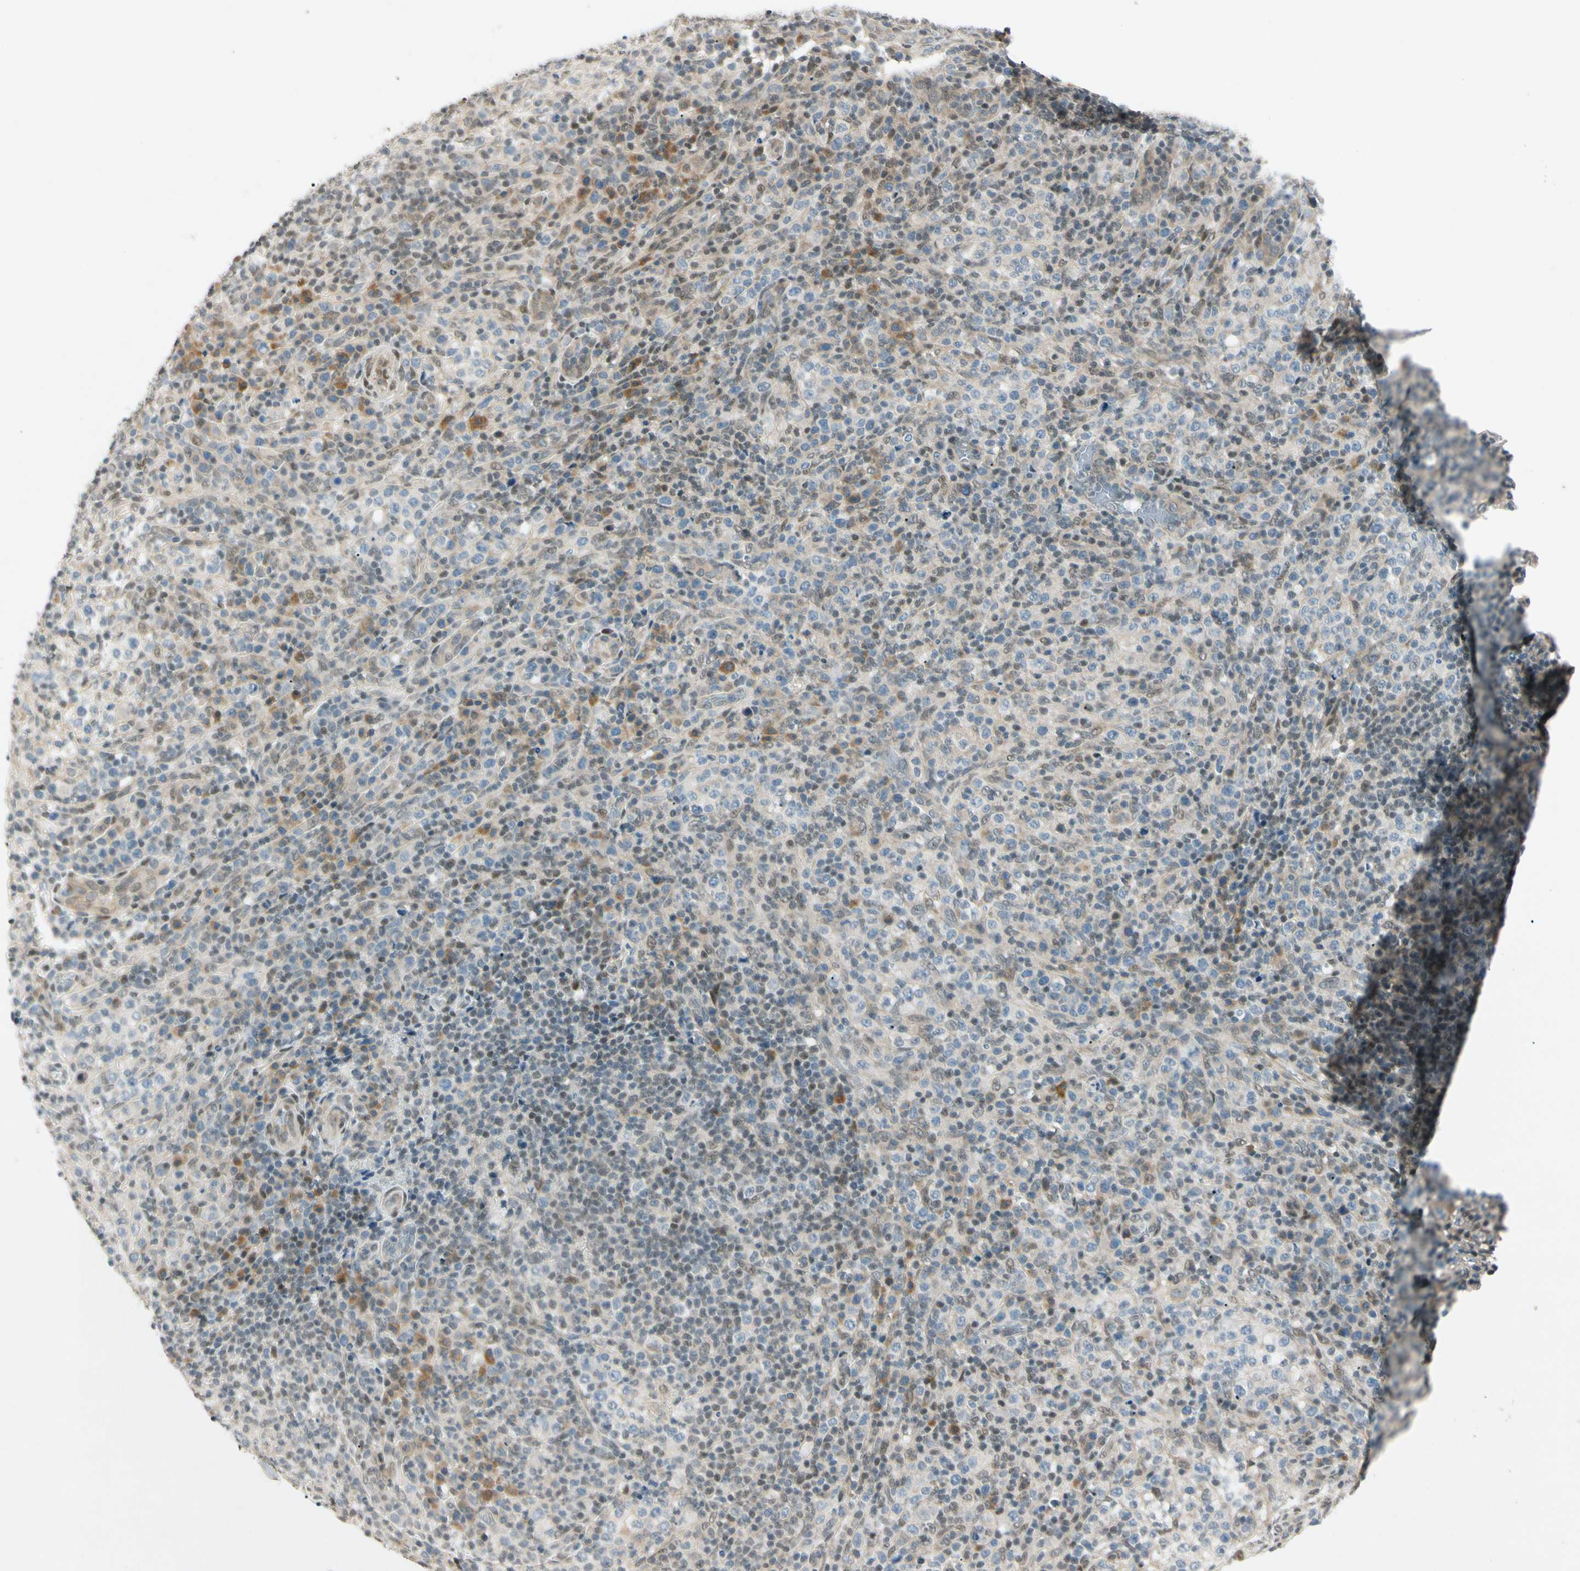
{"staining": {"intensity": "moderate", "quantity": "<25%", "location": "cytoplasmic/membranous"}, "tissue": "lymphoma", "cell_type": "Tumor cells", "image_type": "cancer", "snomed": [{"axis": "morphology", "description": "Malignant lymphoma, non-Hodgkin's type, High grade"}, {"axis": "topography", "description": "Lymph node"}], "caption": "A high-resolution photomicrograph shows immunohistochemistry (IHC) staining of high-grade malignant lymphoma, non-Hodgkin's type, which shows moderate cytoplasmic/membranous expression in approximately <25% of tumor cells.", "gene": "ZBTB4", "patient": {"sex": "female", "age": 76}}